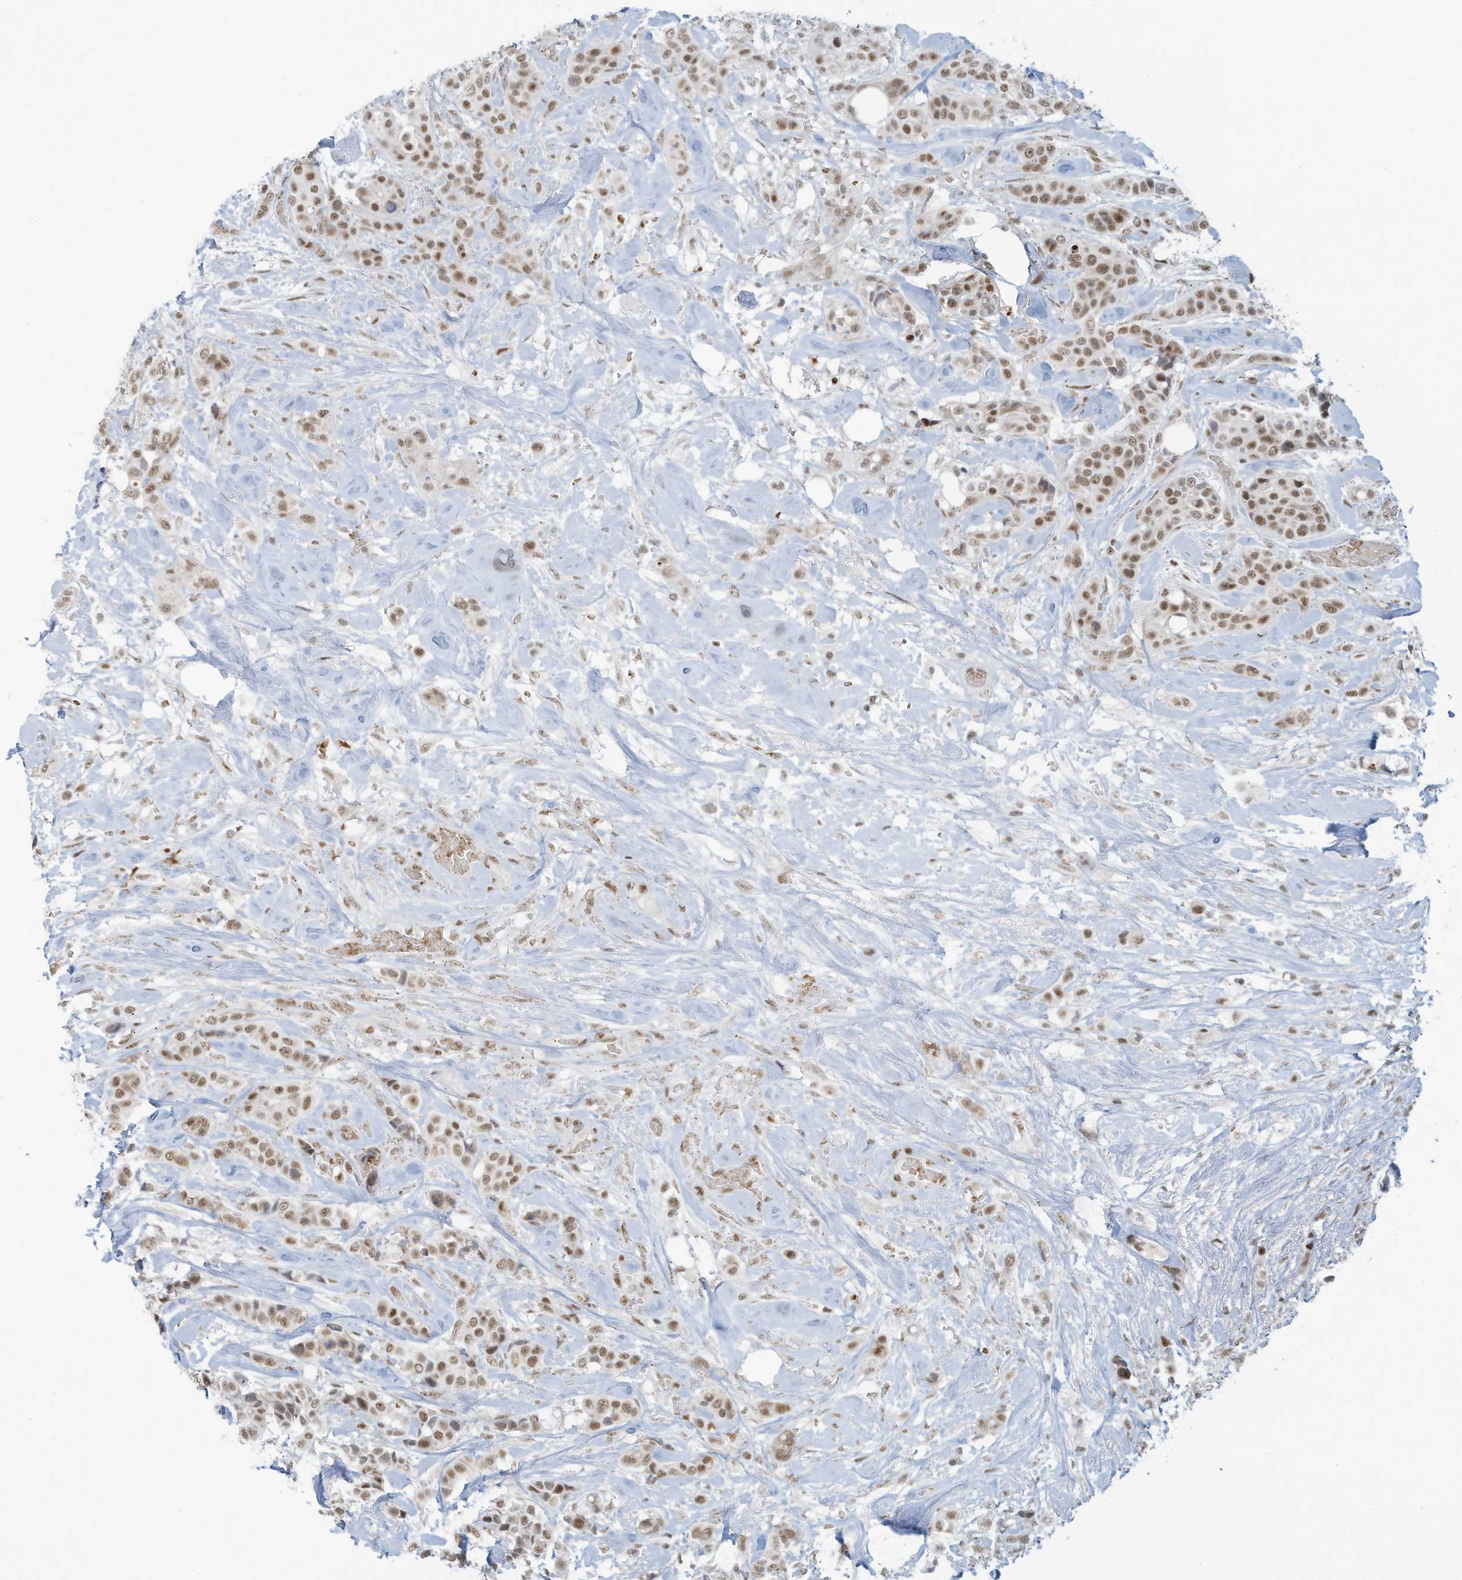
{"staining": {"intensity": "moderate", "quantity": ">75%", "location": "nuclear"}, "tissue": "breast cancer", "cell_type": "Tumor cells", "image_type": "cancer", "snomed": [{"axis": "morphology", "description": "Lobular carcinoma"}, {"axis": "topography", "description": "Breast"}], "caption": "This image reveals immunohistochemistry staining of human lobular carcinoma (breast), with medium moderate nuclear positivity in about >75% of tumor cells.", "gene": "ECT2L", "patient": {"sex": "female", "age": 51}}